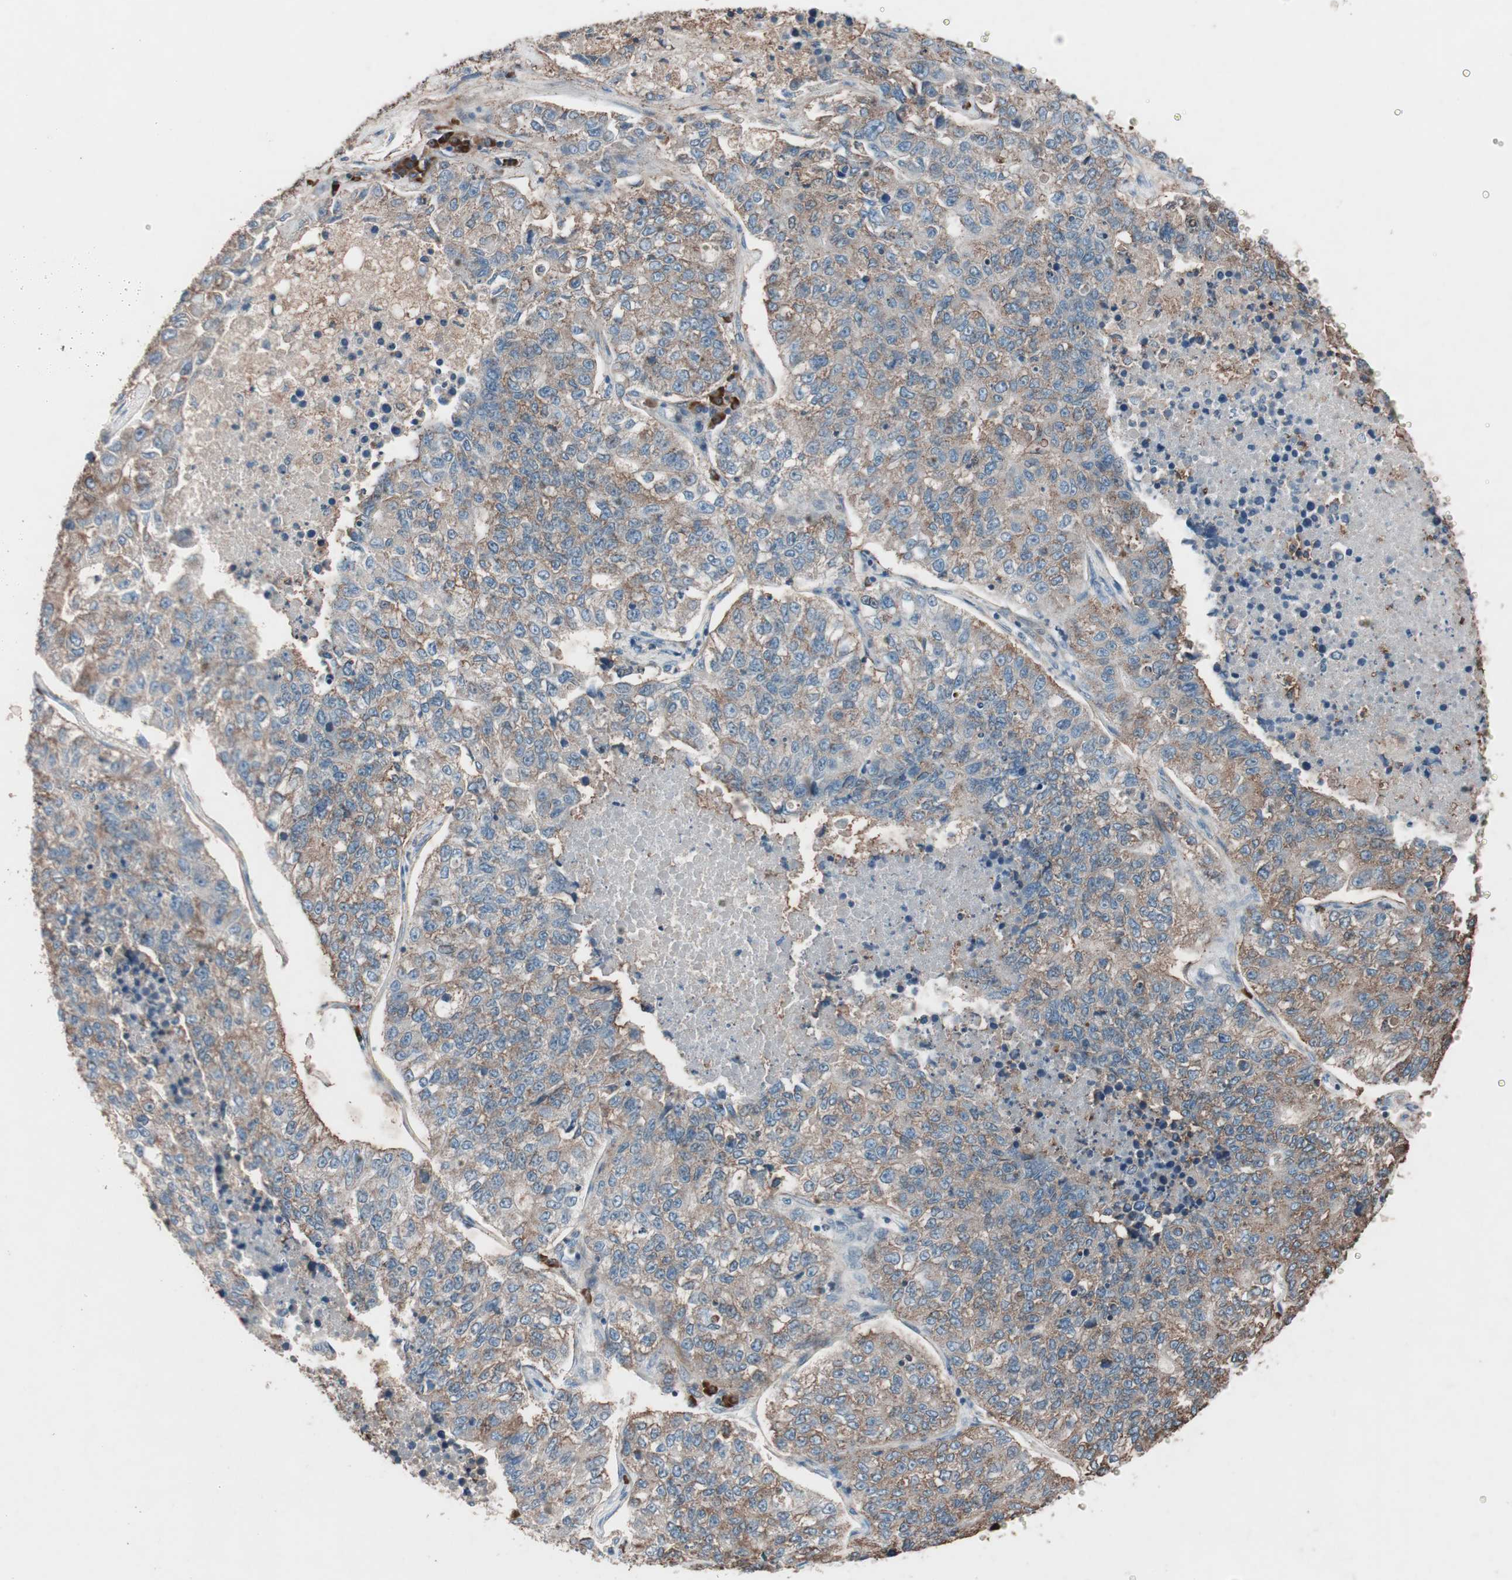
{"staining": {"intensity": "moderate", "quantity": "25%-75%", "location": "cytoplasmic/membranous"}, "tissue": "lung cancer", "cell_type": "Tumor cells", "image_type": "cancer", "snomed": [{"axis": "morphology", "description": "Adenocarcinoma, NOS"}, {"axis": "topography", "description": "Lung"}], "caption": "Immunohistochemistry (IHC) of adenocarcinoma (lung) reveals medium levels of moderate cytoplasmic/membranous positivity in about 25%-75% of tumor cells.", "gene": "GRB7", "patient": {"sex": "male", "age": 49}}